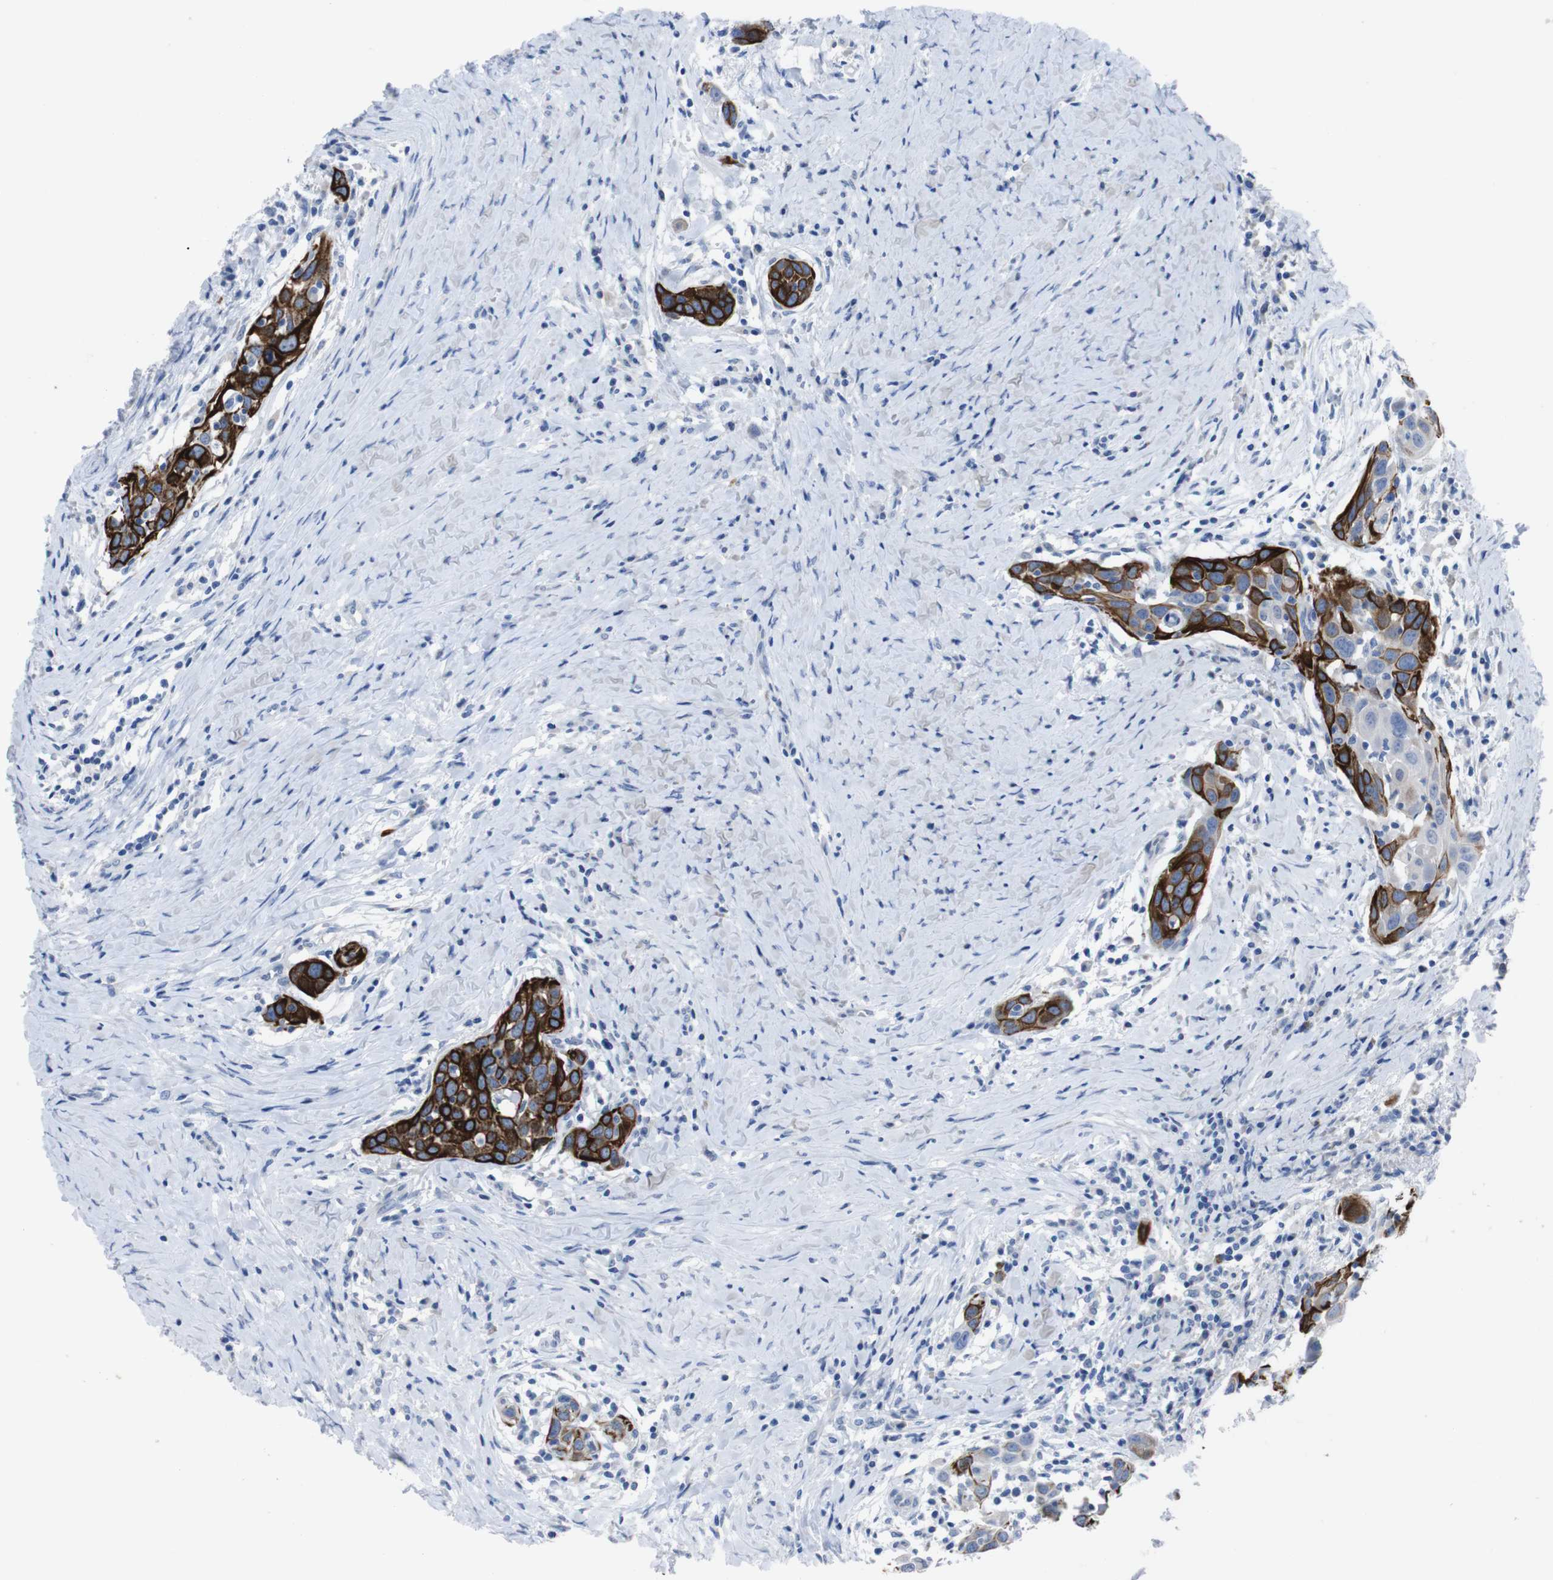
{"staining": {"intensity": "strong", "quantity": "25%-75%", "location": "cytoplasmic/membranous"}, "tissue": "head and neck cancer", "cell_type": "Tumor cells", "image_type": "cancer", "snomed": [{"axis": "morphology", "description": "Squamous cell carcinoma, NOS"}, {"axis": "topography", "description": "Oral tissue"}, {"axis": "topography", "description": "Head-Neck"}], "caption": "Head and neck cancer (squamous cell carcinoma) stained with DAB IHC displays high levels of strong cytoplasmic/membranous positivity in approximately 25%-75% of tumor cells. (IHC, brightfield microscopy, high magnification).", "gene": "GJB2", "patient": {"sex": "female", "age": 50}}